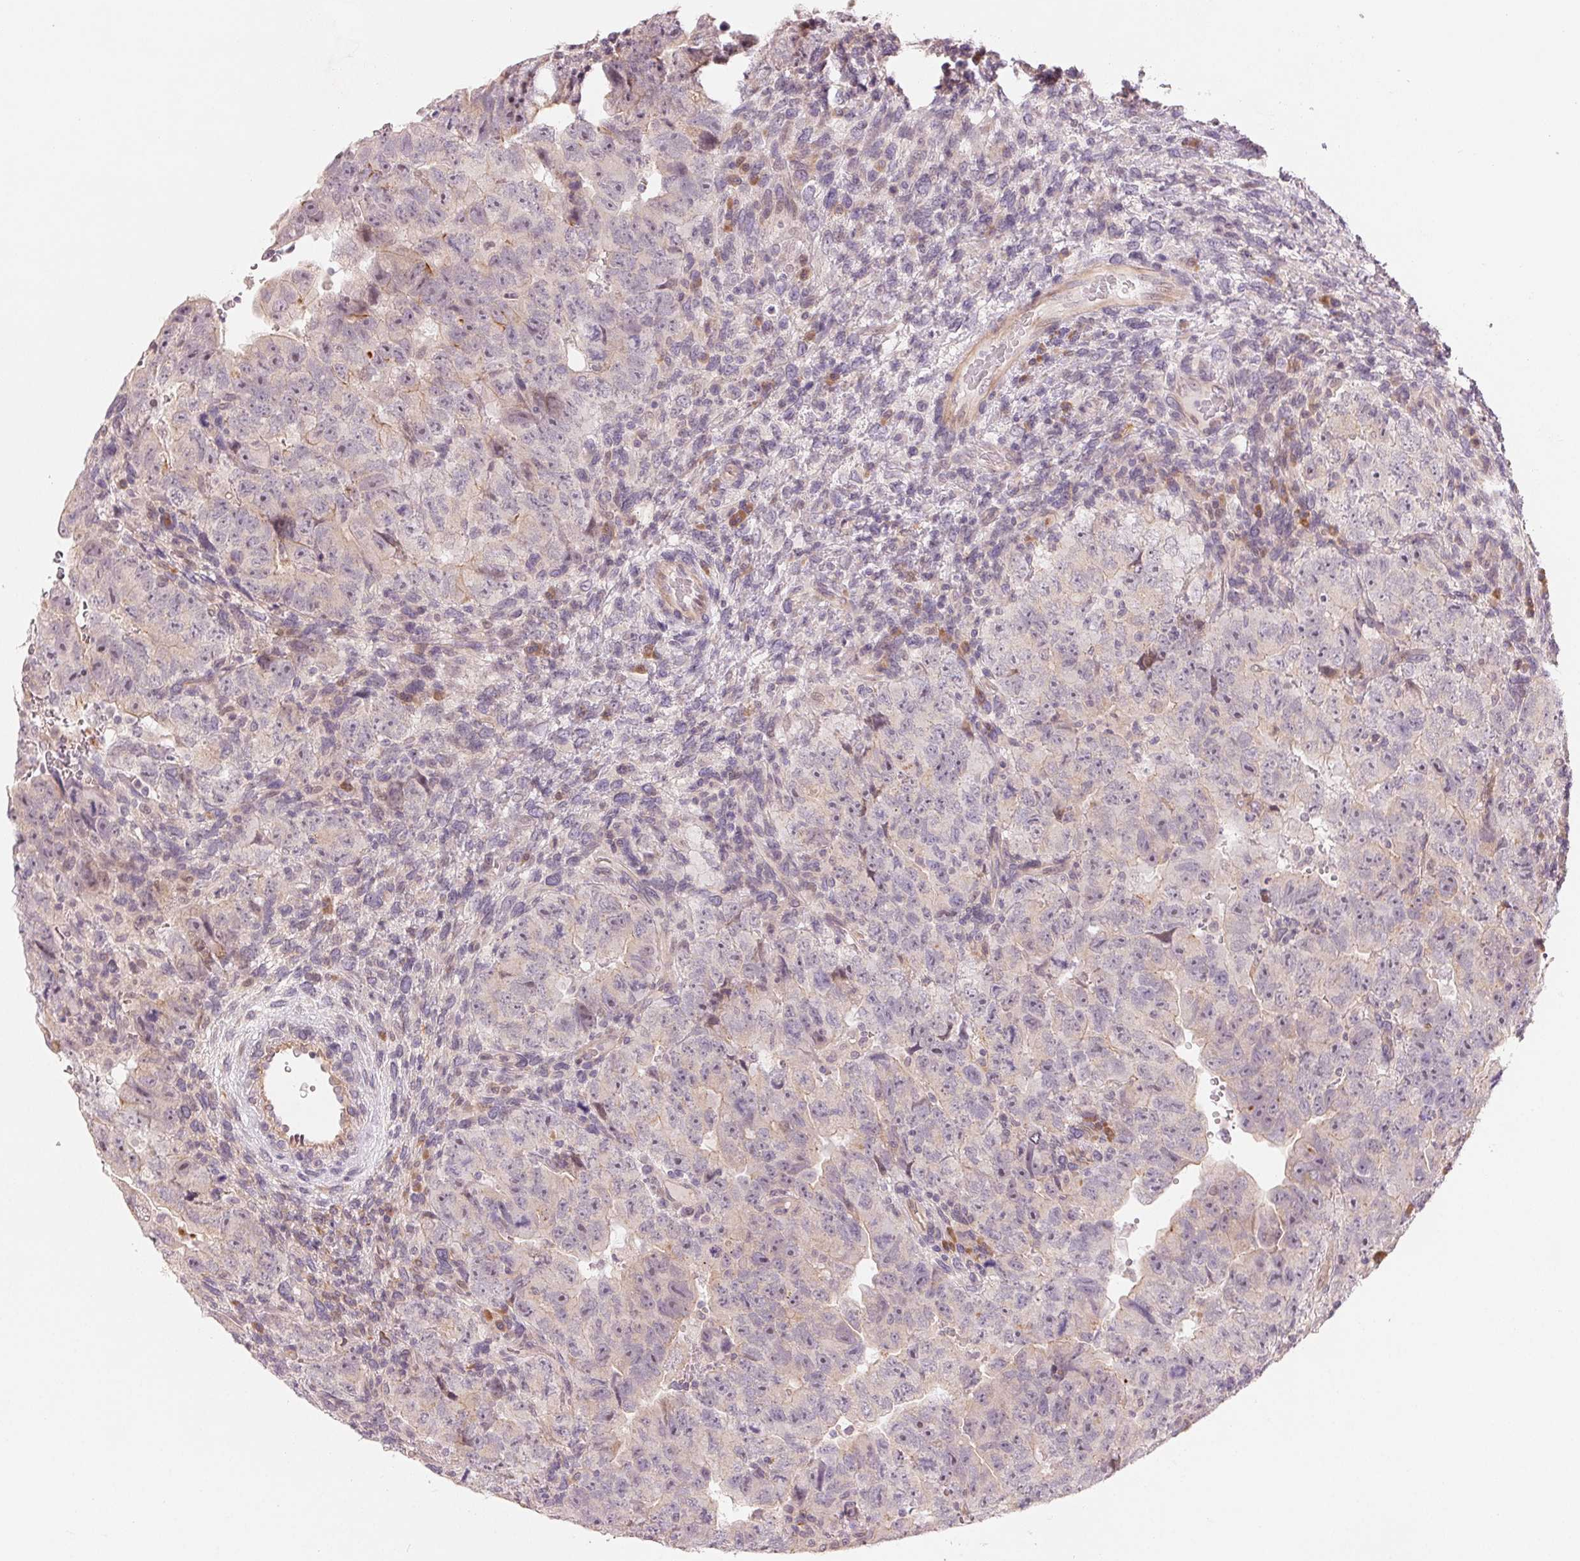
{"staining": {"intensity": "negative", "quantity": "none", "location": "none"}, "tissue": "testis cancer", "cell_type": "Tumor cells", "image_type": "cancer", "snomed": [{"axis": "morphology", "description": "Carcinoma, Embryonal, NOS"}, {"axis": "topography", "description": "Testis"}], "caption": "Tumor cells show no significant expression in embryonal carcinoma (testis).", "gene": "DENND2C", "patient": {"sex": "male", "age": 24}}